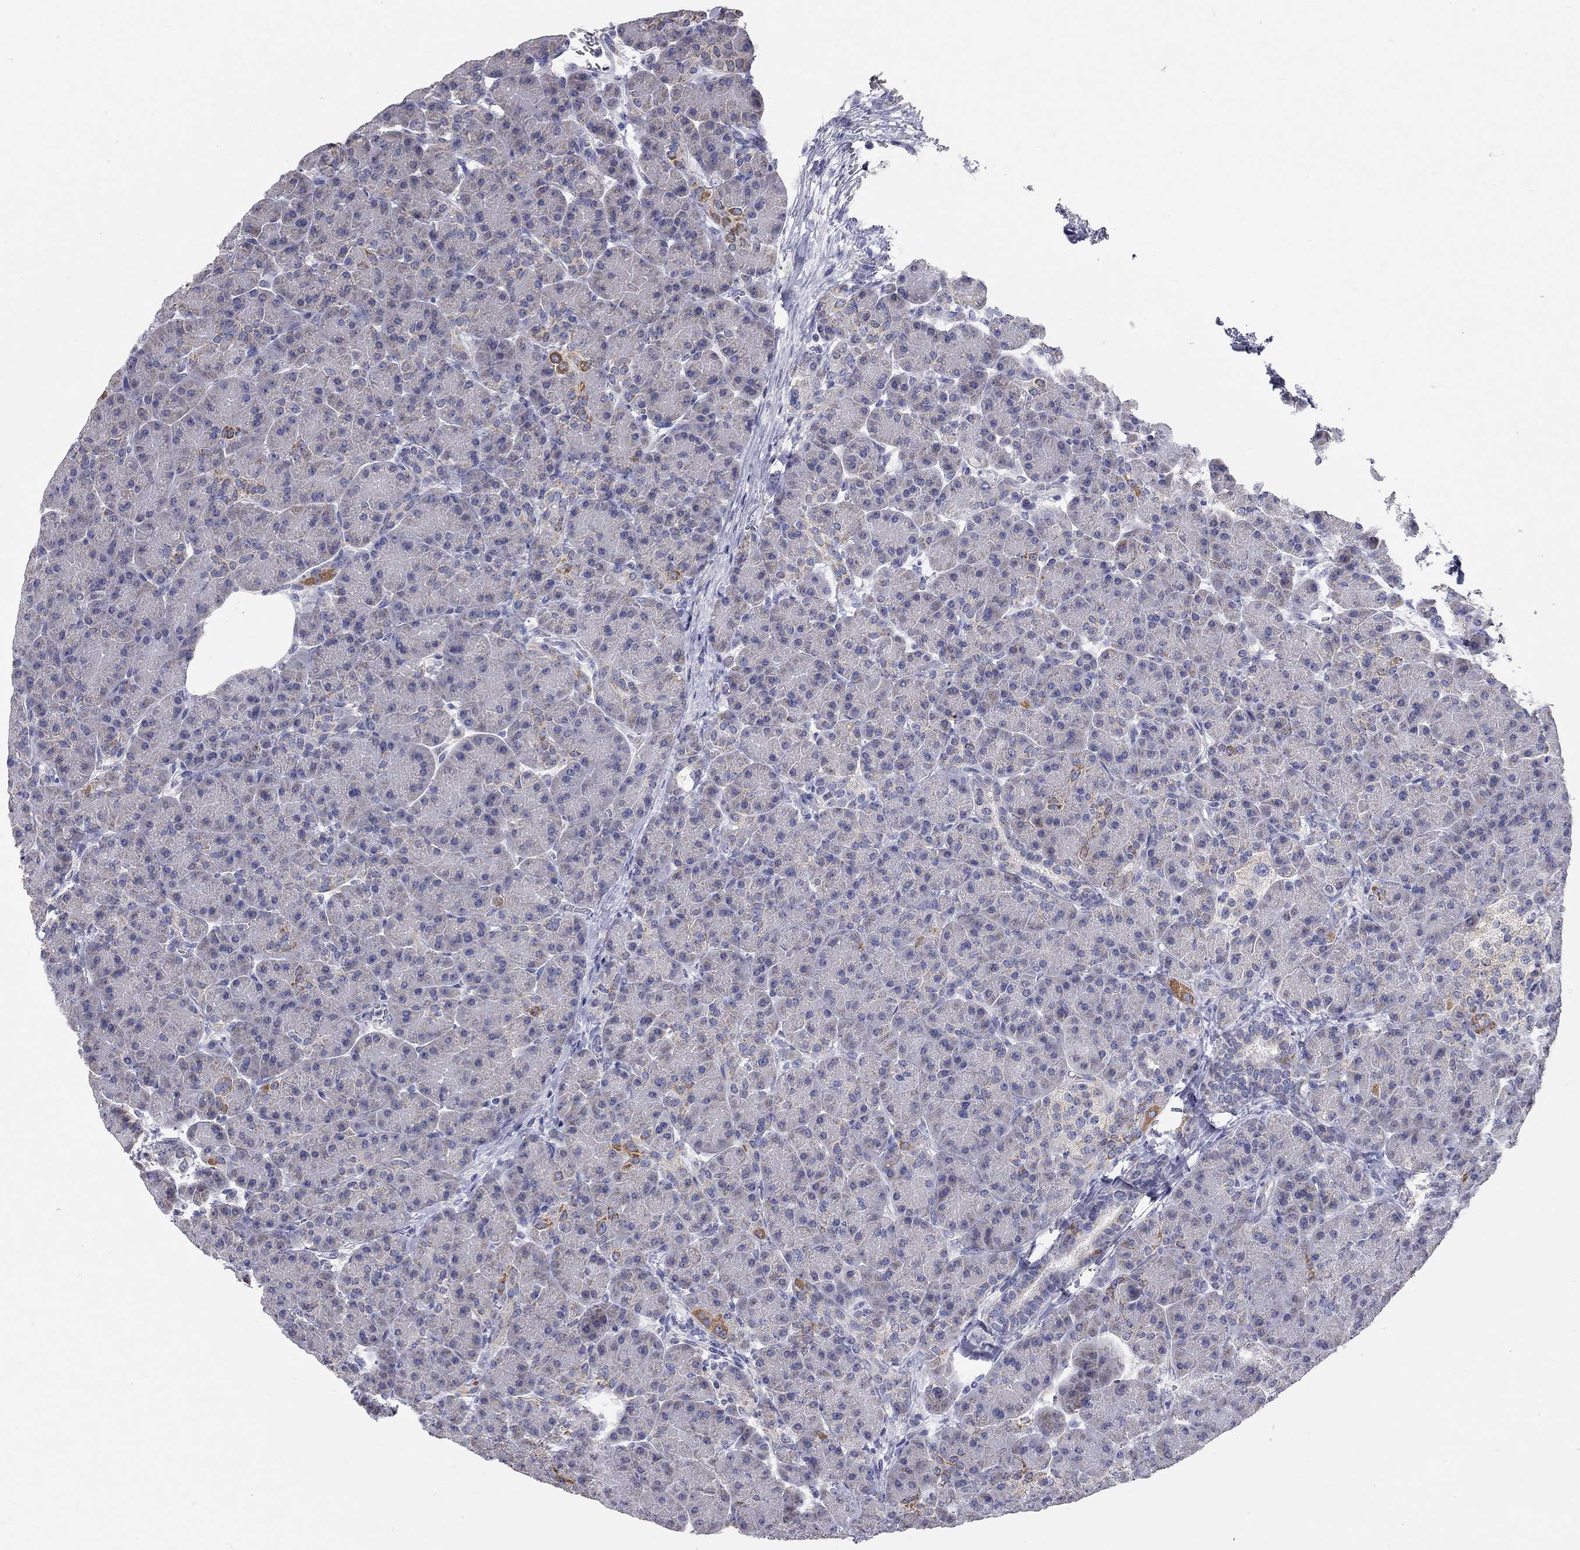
{"staining": {"intensity": "strong", "quantity": "<25%", "location": "cytoplasmic/membranous"}, "tissue": "pancreas", "cell_type": "Exocrine glandular cells", "image_type": "normal", "snomed": [{"axis": "morphology", "description": "Normal tissue, NOS"}, {"axis": "topography", "description": "Pancreas"}], "caption": "Protein staining reveals strong cytoplasmic/membranous expression in approximately <25% of exocrine glandular cells in normal pancreas.", "gene": "CFAP161", "patient": {"sex": "female", "age": 63}}